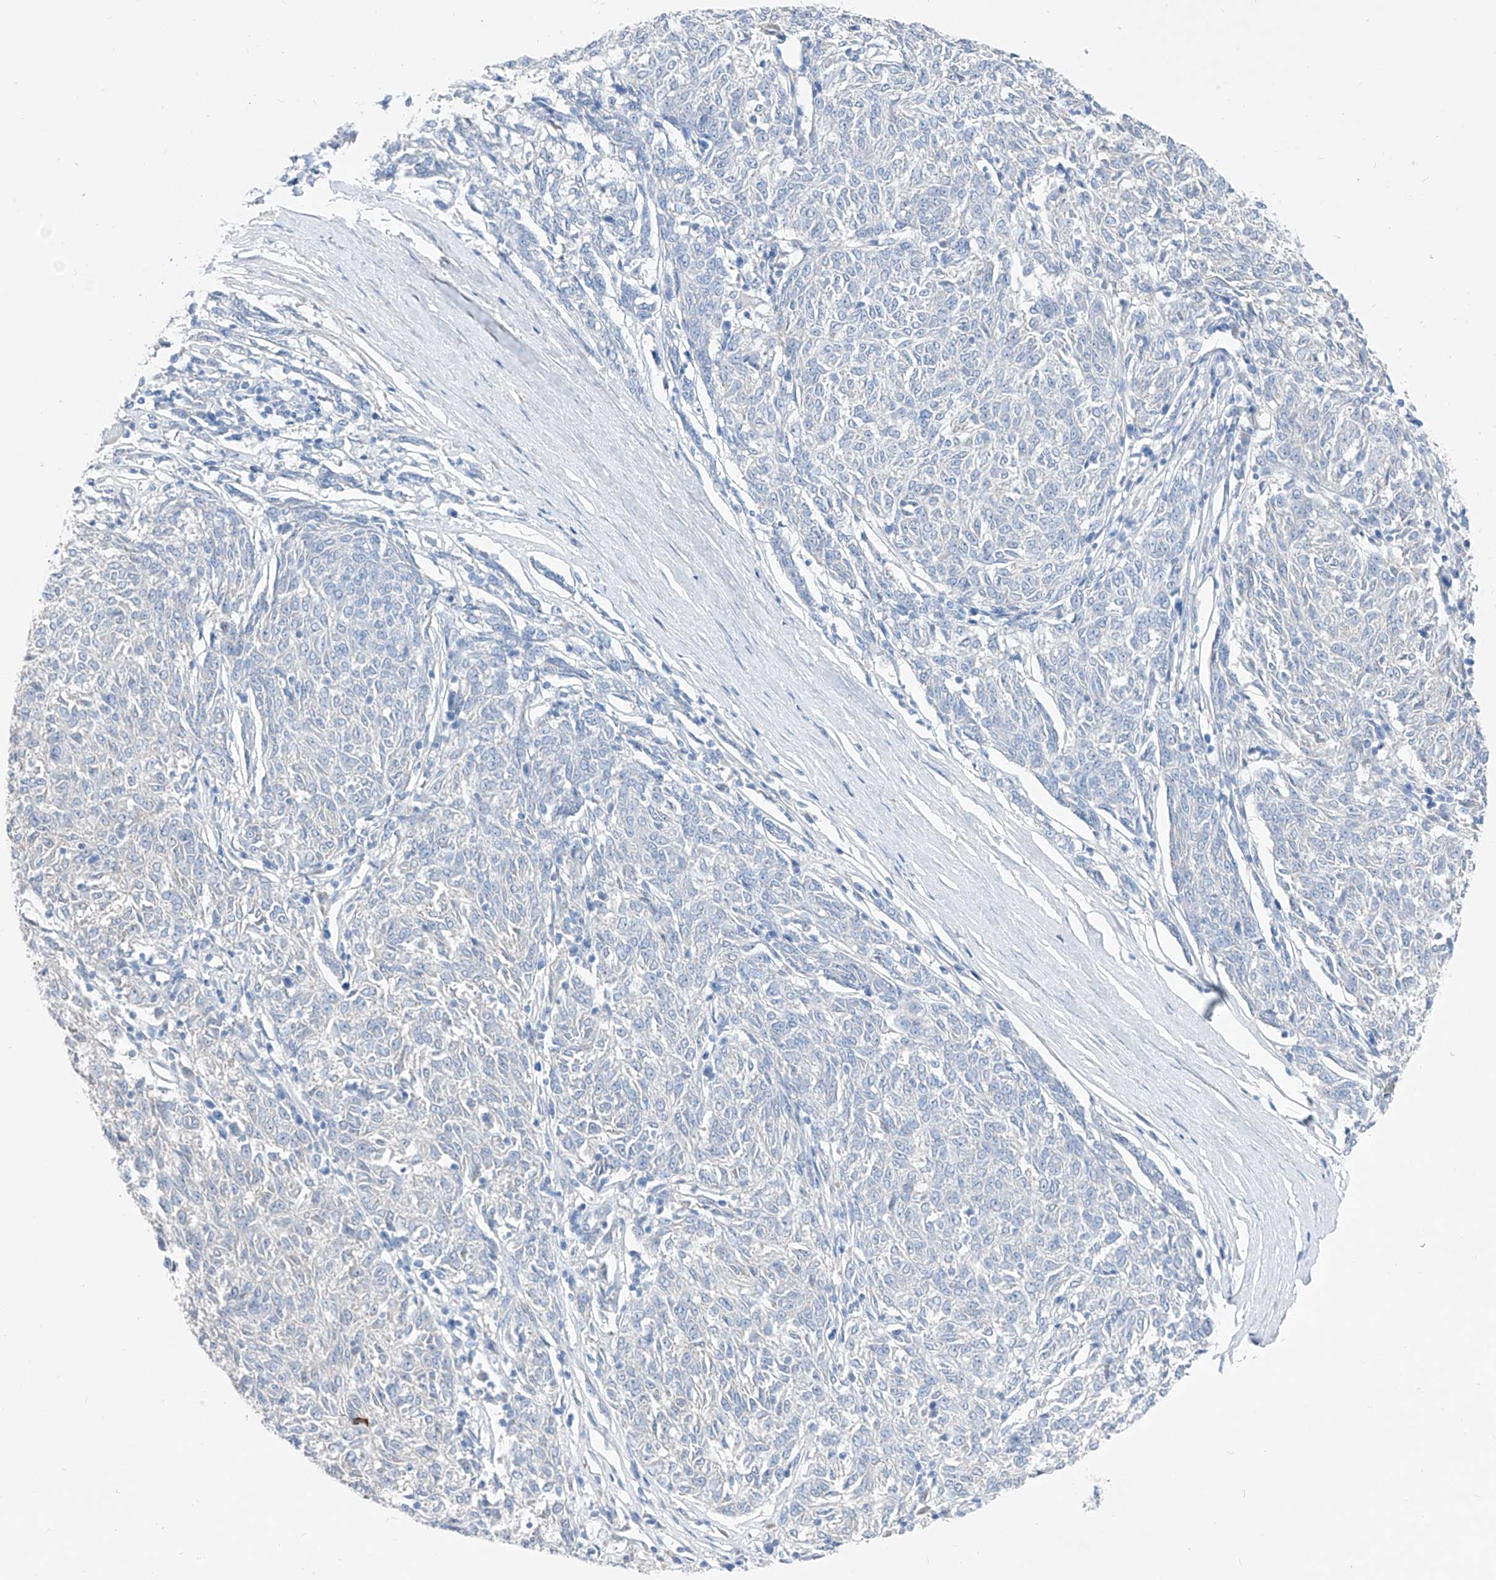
{"staining": {"intensity": "negative", "quantity": "none", "location": "none"}, "tissue": "melanoma", "cell_type": "Tumor cells", "image_type": "cancer", "snomed": [{"axis": "morphology", "description": "Malignant melanoma, NOS"}, {"axis": "topography", "description": "Skin"}], "caption": "Melanoma was stained to show a protein in brown. There is no significant positivity in tumor cells.", "gene": "FRS3", "patient": {"sex": "female", "age": 72}}